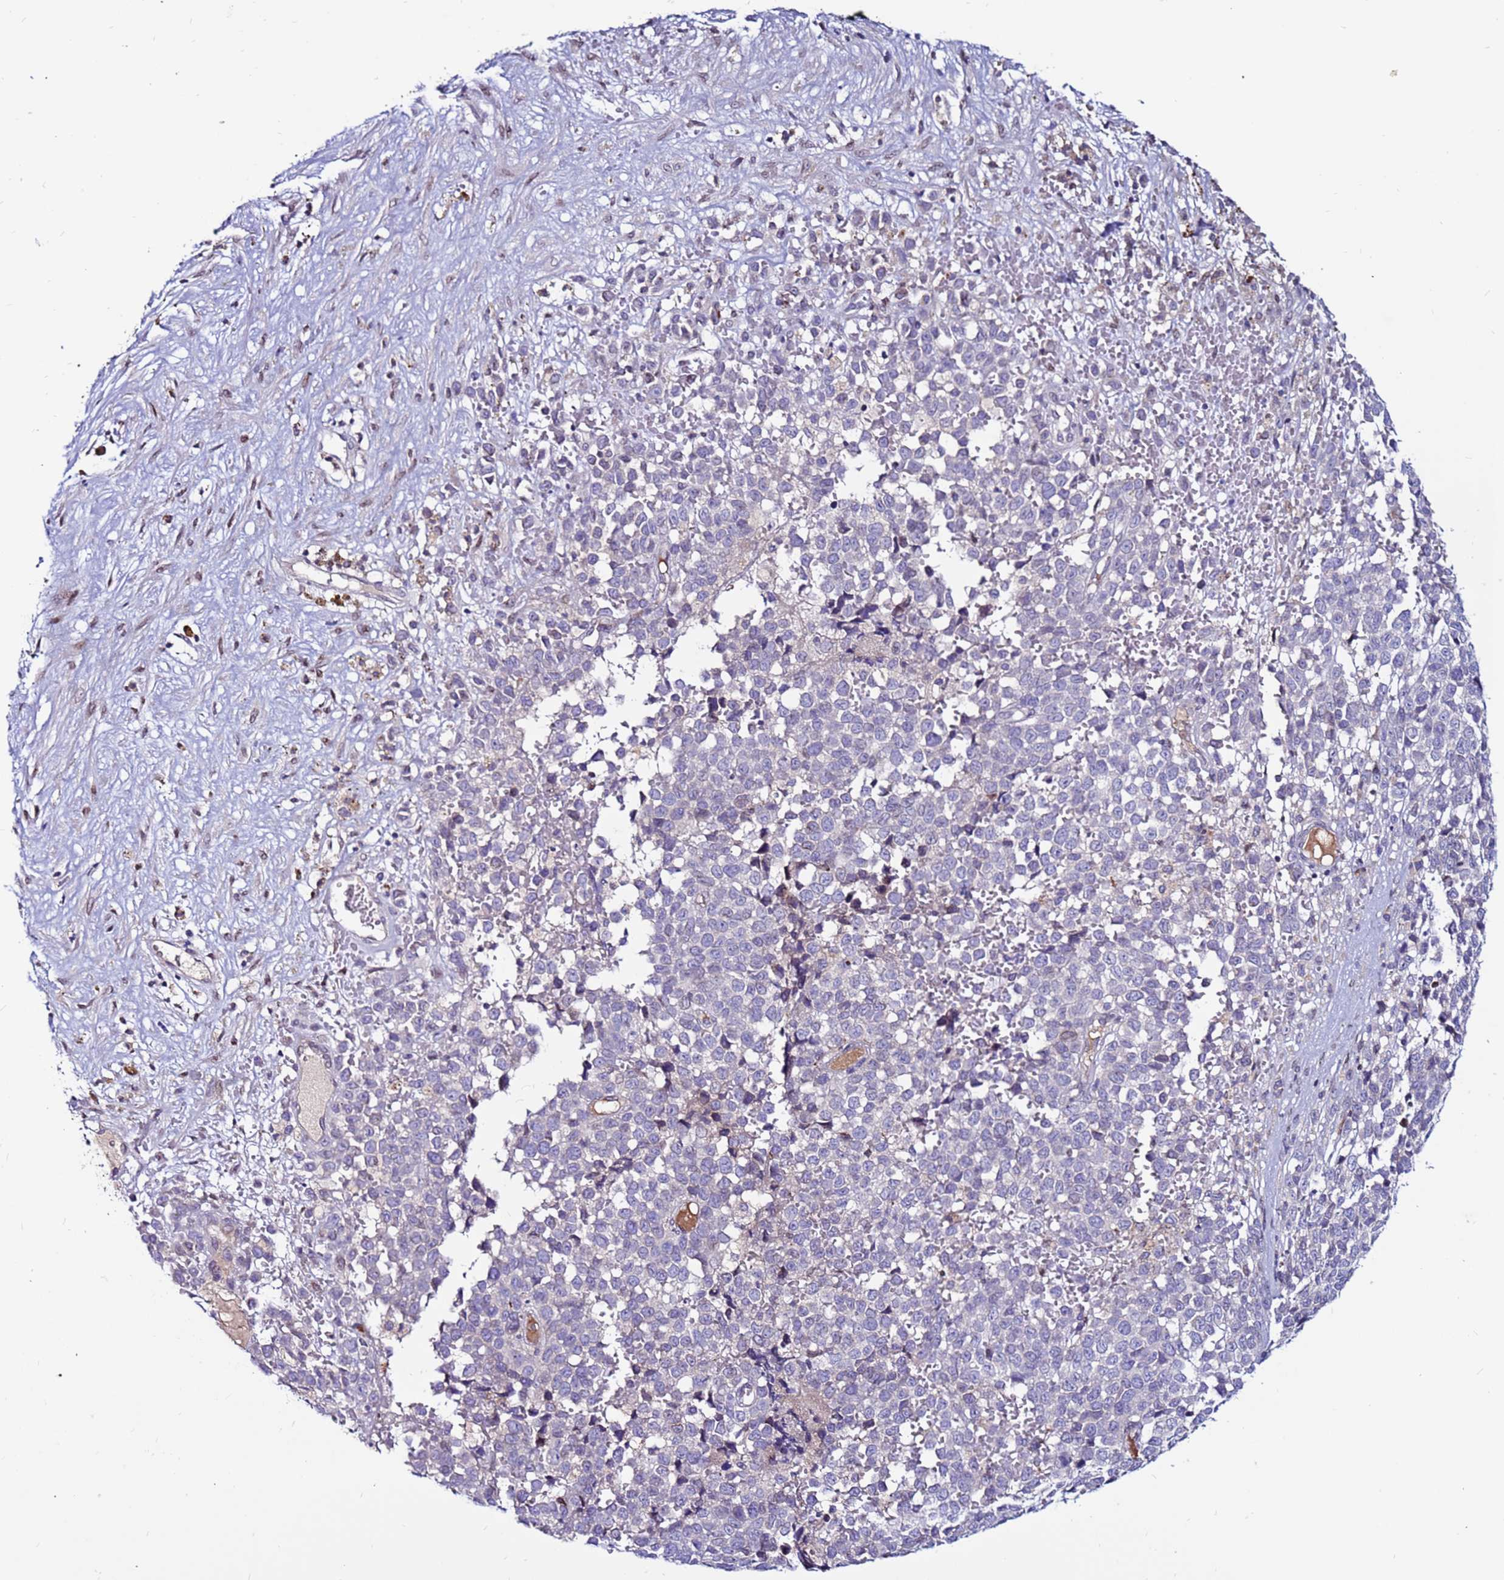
{"staining": {"intensity": "negative", "quantity": "none", "location": "none"}, "tissue": "melanoma", "cell_type": "Tumor cells", "image_type": "cancer", "snomed": [{"axis": "morphology", "description": "Malignant melanoma, NOS"}, {"axis": "topography", "description": "Nose, NOS"}], "caption": "Tumor cells are negative for brown protein staining in malignant melanoma.", "gene": "CCDC71", "patient": {"sex": "female", "age": 48}}